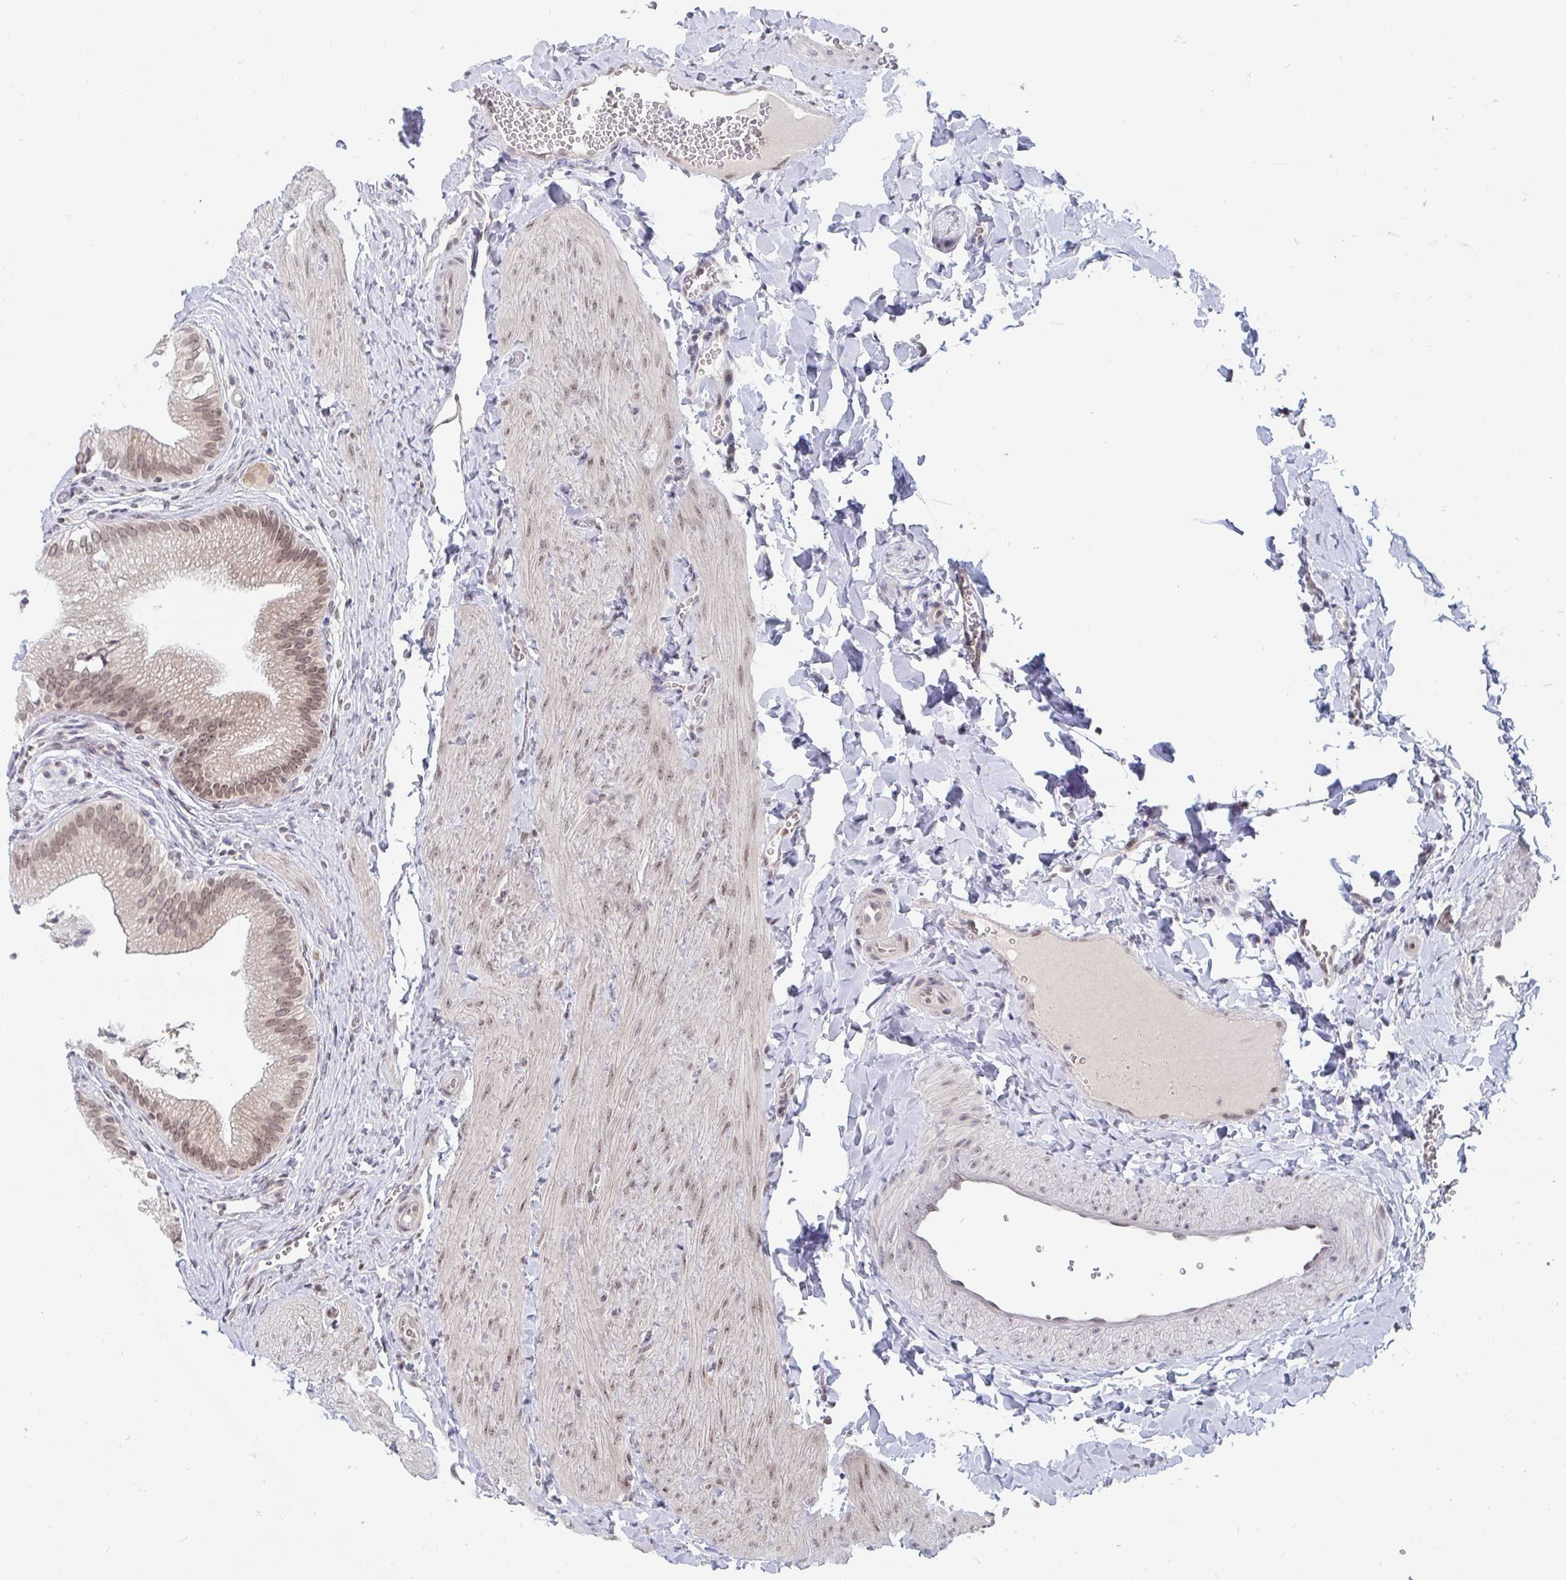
{"staining": {"intensity": "moderate", "quantity": ">75%", "location": "nuclear"}, "tissue": "gallbladder", "cell_type": "Glandular cells", "image_type": "normal", "snomed": [{"axis": "morphology", "description": "Normal tissue, NOS"}, {"axis": "topography", "description": "Gallbladder"}, {"axis": "topography", "description": "Peripheral nerve tissue"}], "caption": "Immunohistochemistry (IHC) micrograph of benign human gallbladder stained for a protein (brown), which demonstrates medium levels of moderate nuclear expression in about >75% of glandular cells.", "gene": "TRIP12", "patient": {"sex": "male", "age": 17}}